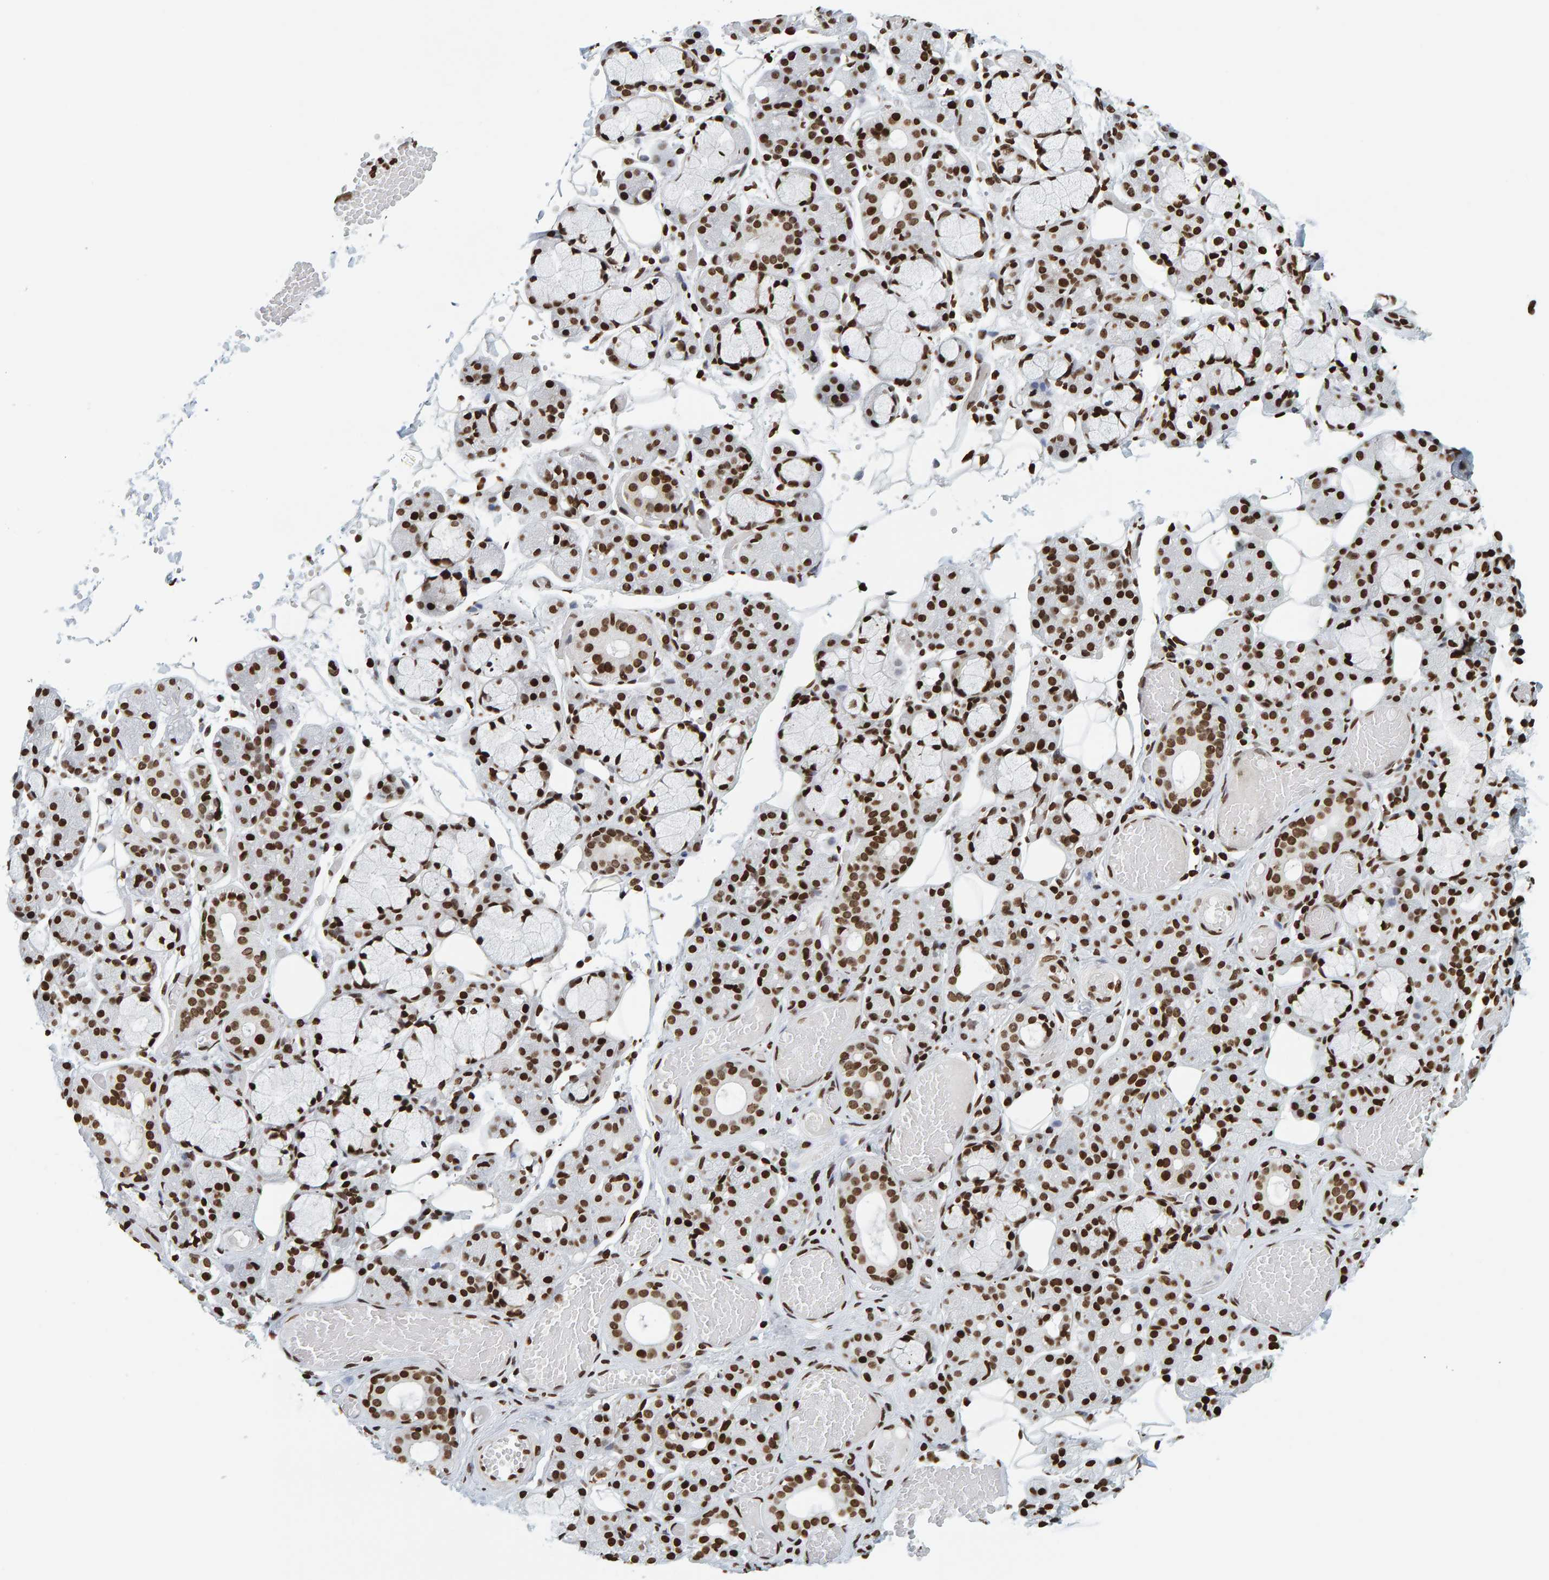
{"staining": {"intensity": "strong", "quantity": ">75%", "location": "nuclear"}, "tissue": "salivary gland", "cell_type": "Glandular cells", "image_type": "normal", "snomed": [{"axis": "morphology", "description": "Normal tissue, NOS"}, {"axis": "topography", "description": "Salivary gland"}], "caption": "DAB immunohistochemical staining of normal salivary gland shows strong nuclear protein expression in about >75% of glandular cells. The staining was performed using DAB (3,3'-diaminobenzidine) to visualize the protein expression in brown, while the nuclei were stained in blue with hematoxylin (Magnification: 20x).", "gene": "BRF2", "patient": {"sex": "male", "age": 63}}